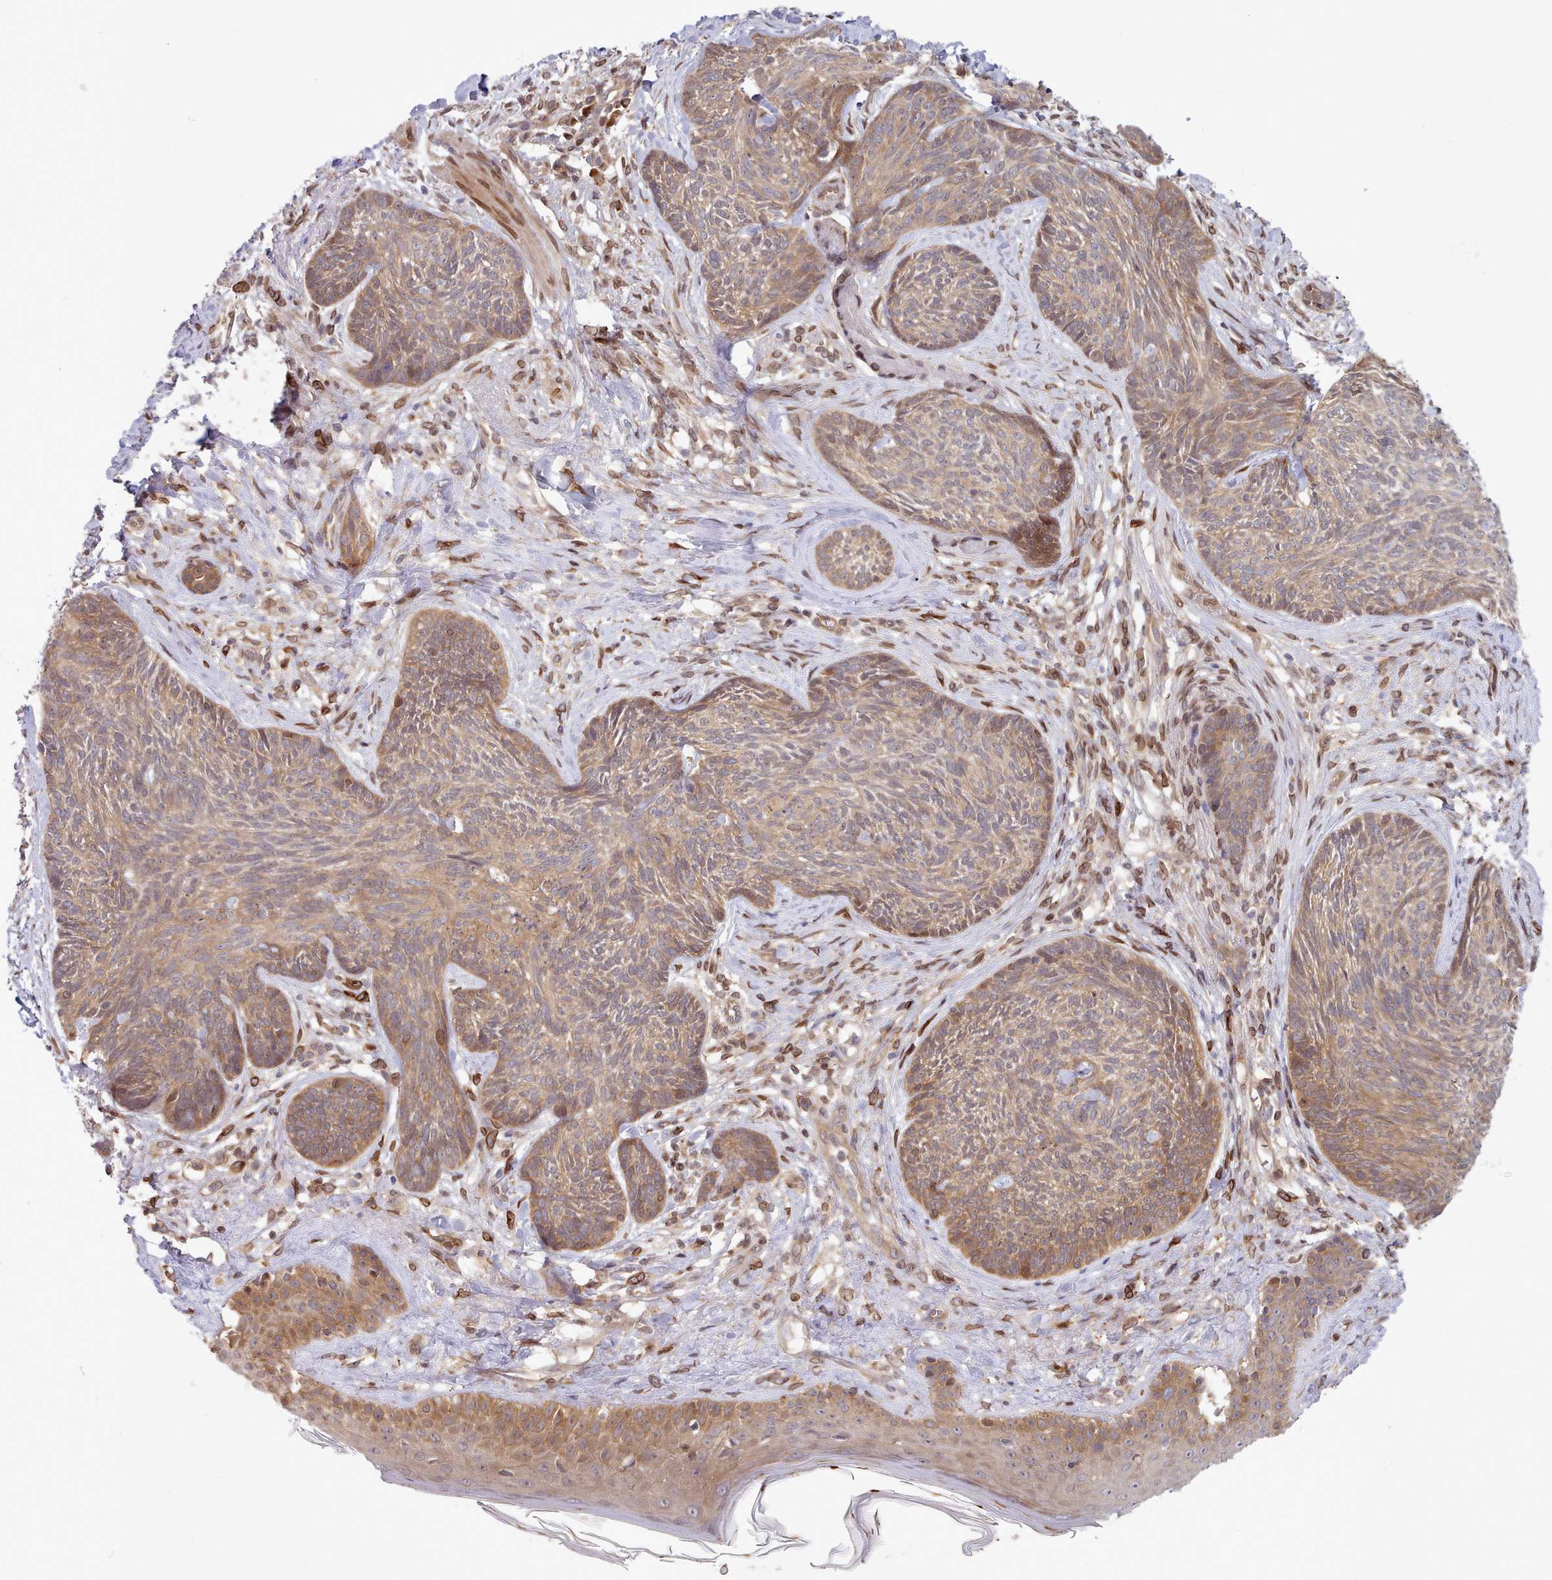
{"staining": {"intensity": "moderate", "quantity": ">75%", "location": "cytoplasmic/membranous"}, "tissue": "skin cancer", "cell_type": "Tumor cells", "image_type": "cancer", "snomed": [{"axis": "morphology", "description": "Basal cell carcinoma"}, {"axis": "topography", "description": "Skin"}], "caption": "Immunohistochemistry (DAB) staining of human basal cell carcinoma (skin) exhibits moderate cytoplasmic/membranous protein expression in about >75% of tumor cells.", "gene": "UBE2G1", "patient": {"sex": "male", "age": 73}}